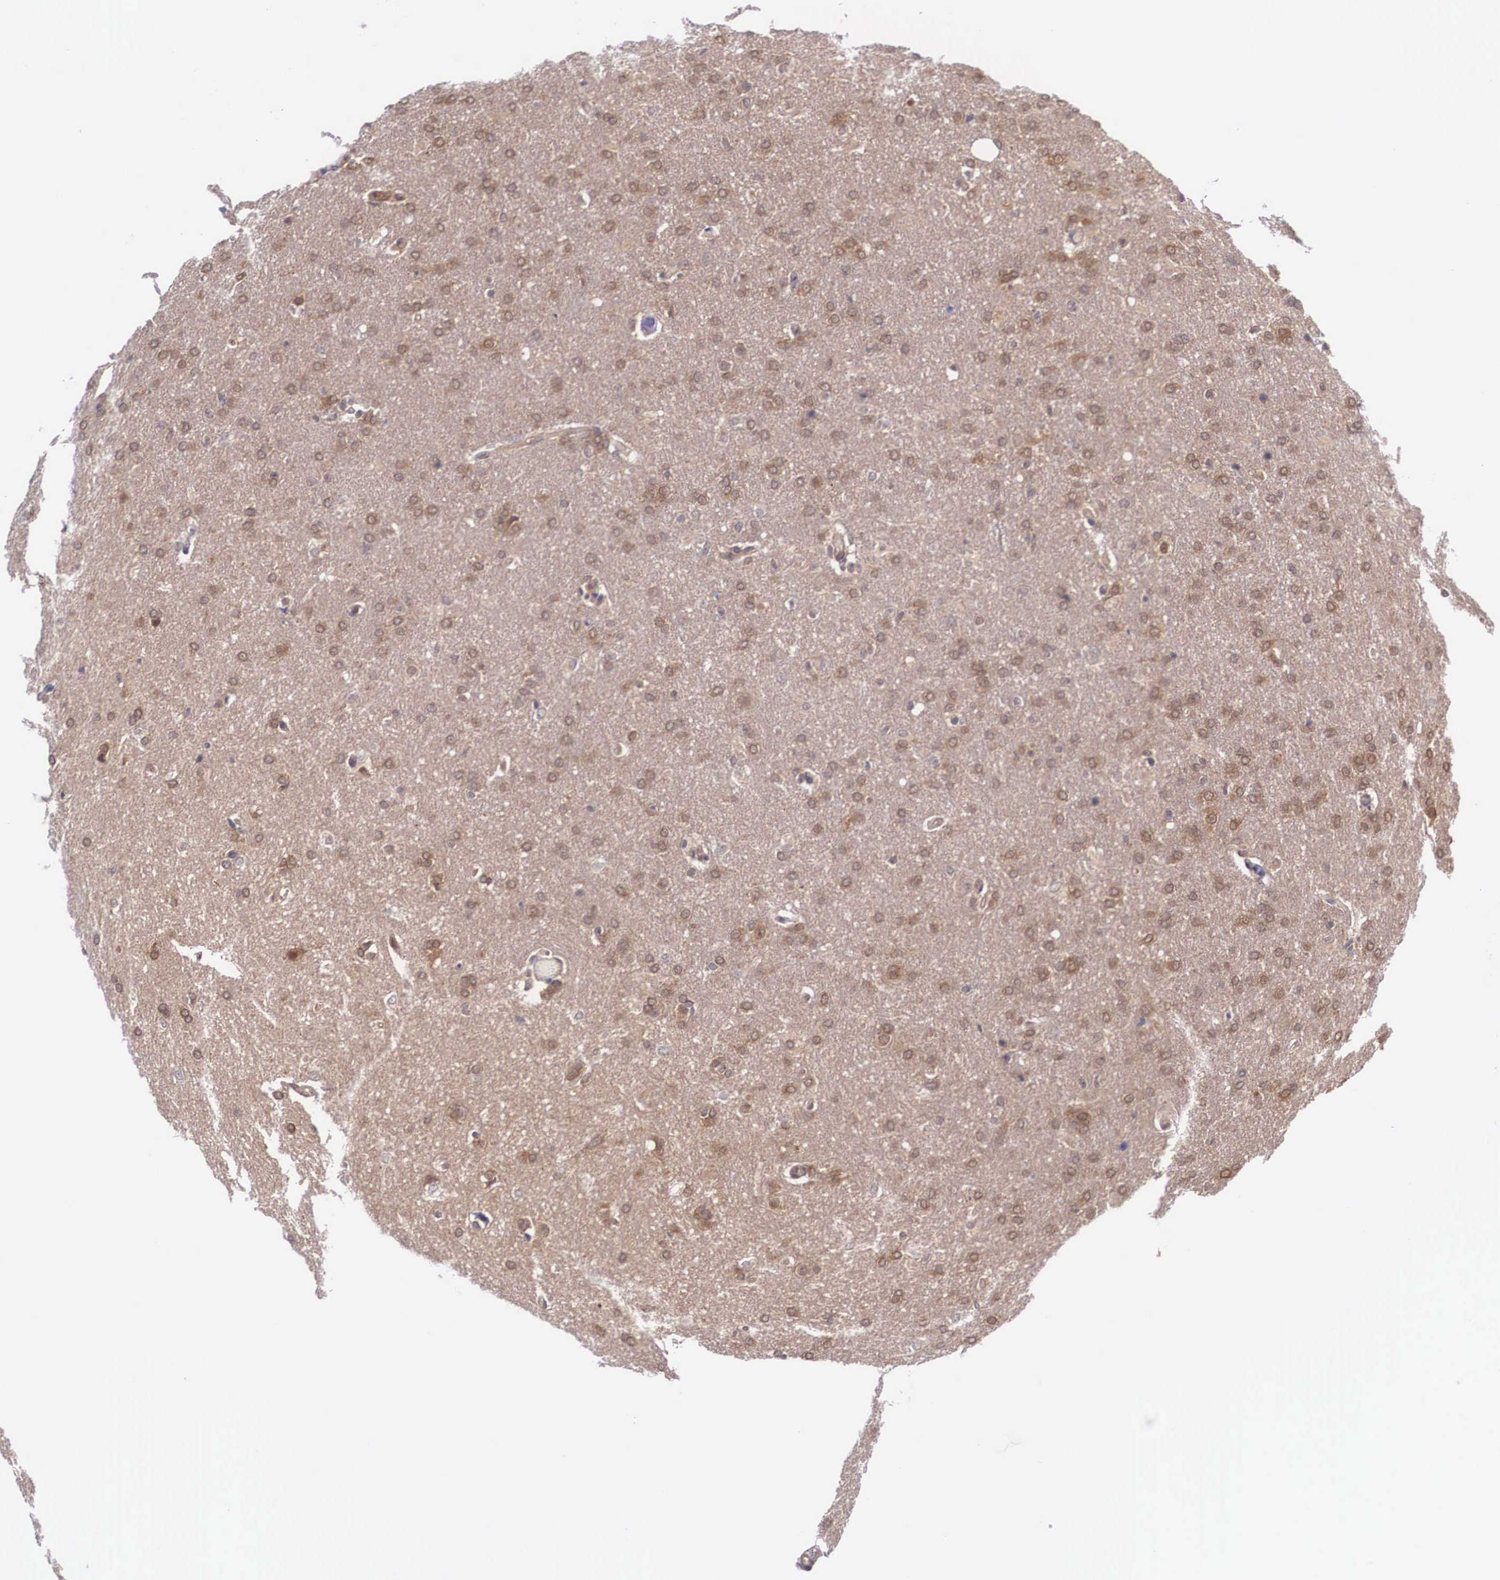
{"staining": {"intensity": "weak", "quantity": ">75%", "location": "cytoplasmic/membranous"}, "tissue": "glioma", "cell_type": "Tumor cells", "image_type": "cancer", "snomed": [{"axis": "morphology", "description": "Glioma, malignant, High grade"}, {"axis": "topography", "description": "Brain"}], "caption": "There is low levels of weak cytoplasmic/membranous positivity in tumor cells of glioma, as demonstrated by immunohistochemical staining (brown color).", "gene": "IGBP1", "patient": {"sex": "male", "age": 68}}